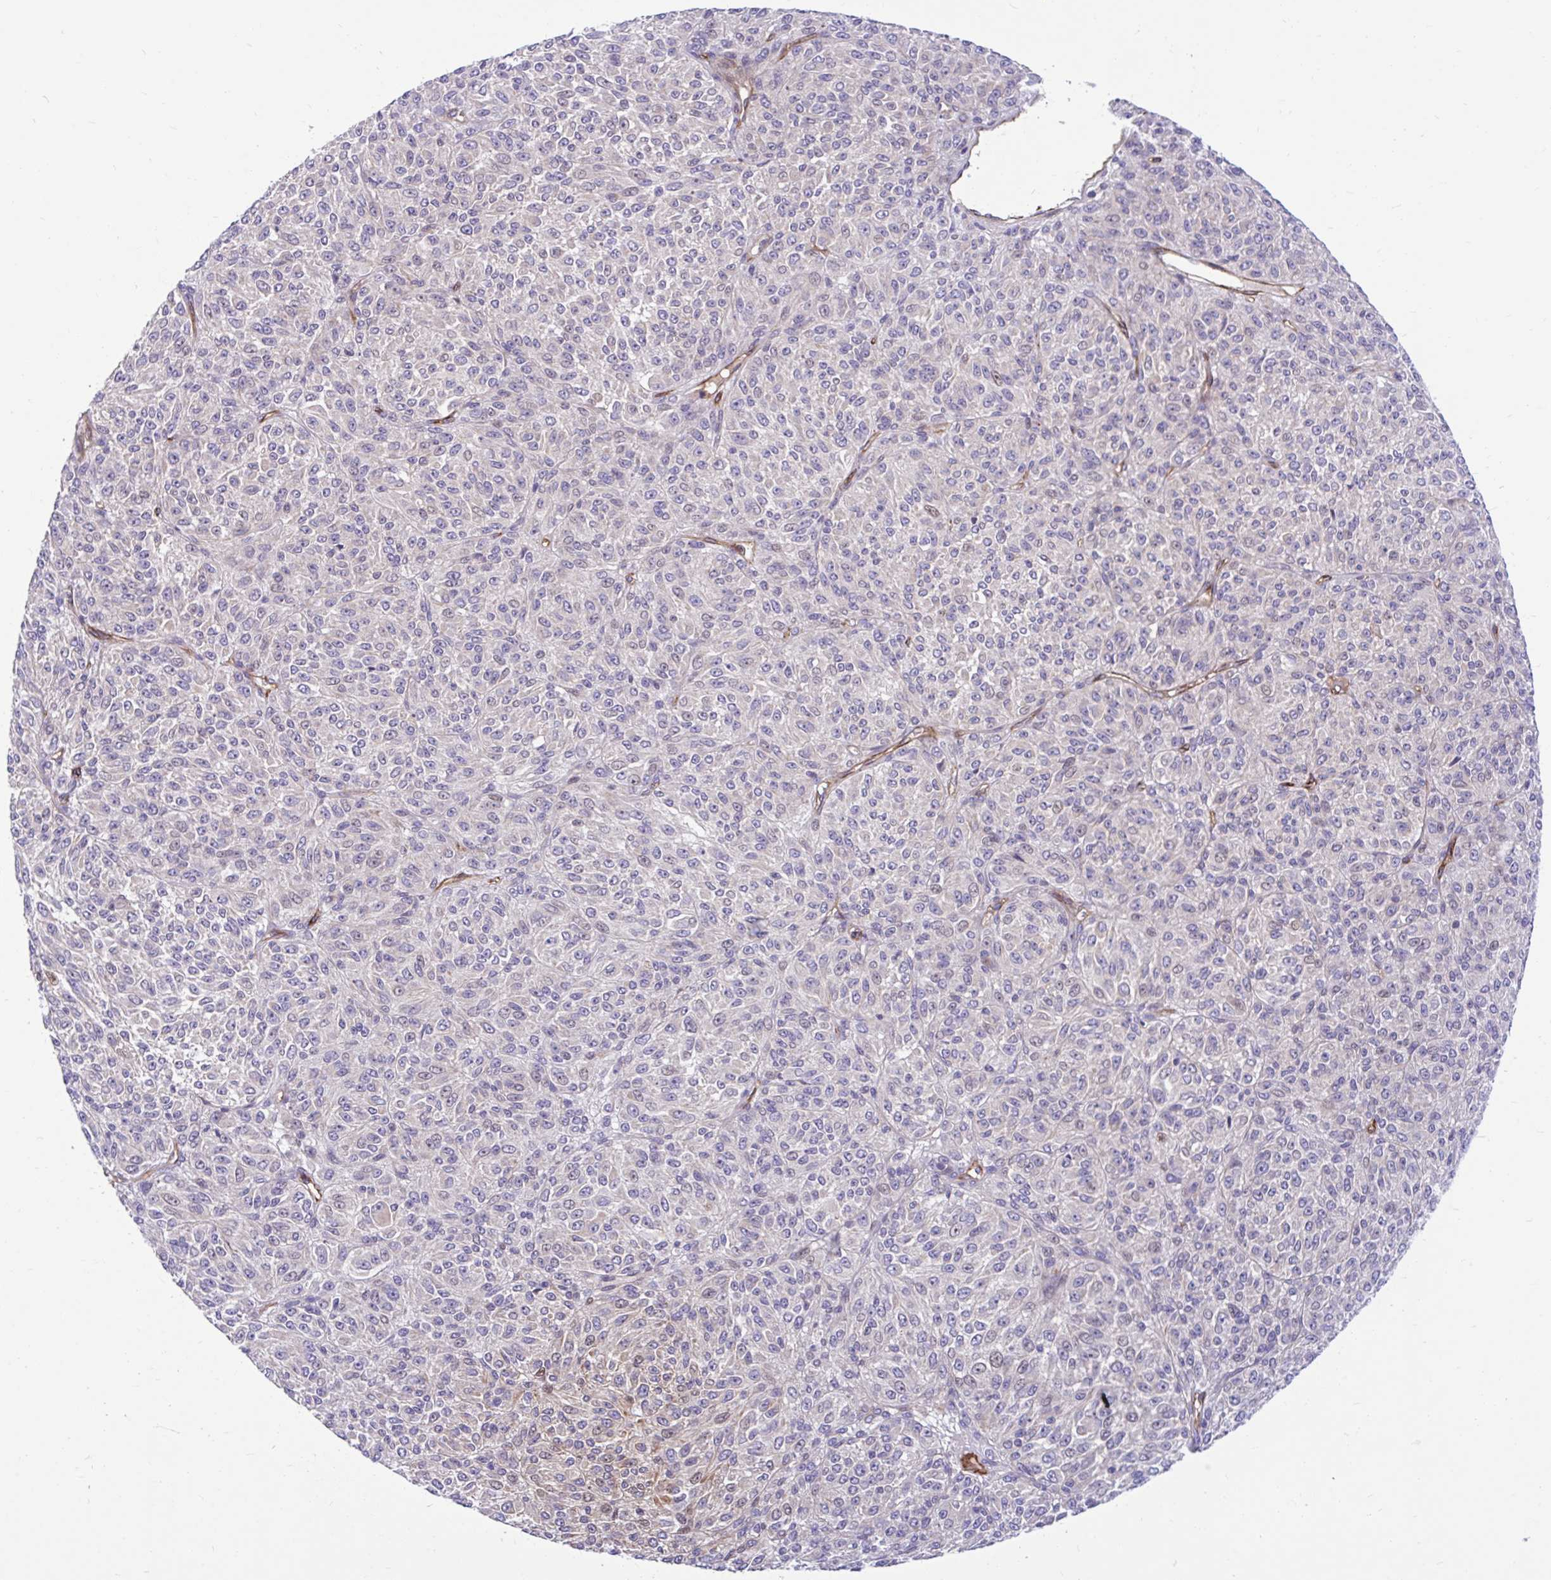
{"staining": {"intensity": "weak", "quantity": "<25%", "location": "cytoplasmic/membranous"}, "tissue": "melanoma", "cell_type": "Tumor cells", "image_type": "cancer", "snomed": [{"axis": "morphology", "description": "Malignant melanoma, Metastatic site"}, {"axis": "topography", "description": "Brain"}], "caption": "Photomicrograph shows no protein expression in tumor cells of malignant melanoma (metastatic site) tissue.", "gene": "ESPNL", "patient": {"sex": "female", "age": 56}}